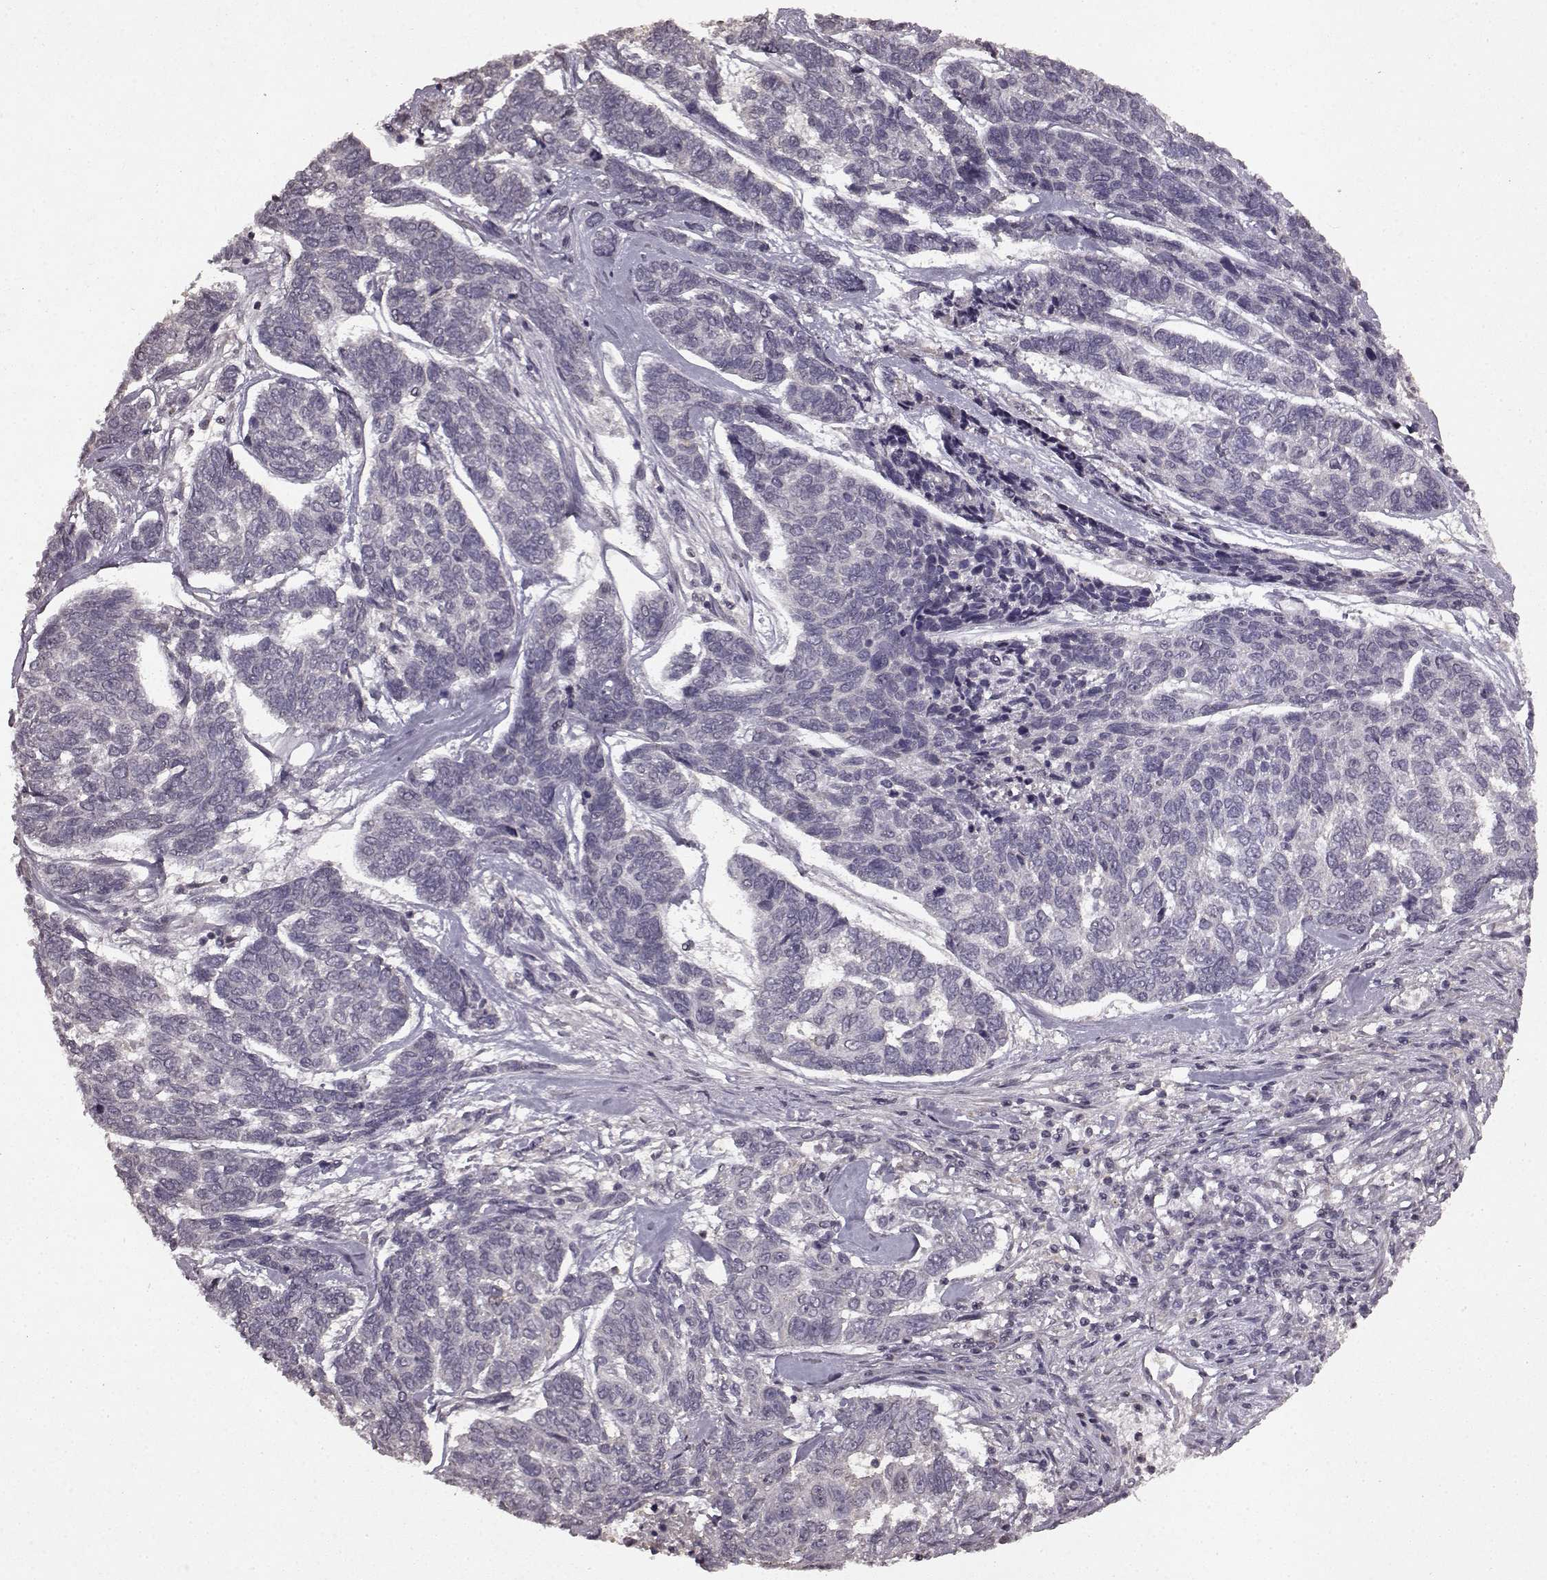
{"staining": {"intensity": "negative", "quantity": "none", "location": "none"}, "tissue": "skin cancer", "cell_type": "Tumor cells", "image_type": "cancer", "snomed": [{"axis": "morphology", "description": "Basal cell carcinoma"}, {"axis": "topography", "description": "Skin"}], "caption": "This is a image of immunohistochemistry staining of skin cancer (basal cell carcinoma), which shows no staining in tumor cells. (IHC, brightfield microscopy, high magnification).", "gene": "LHB", "patient": {"sex": "female", "age": 65}}